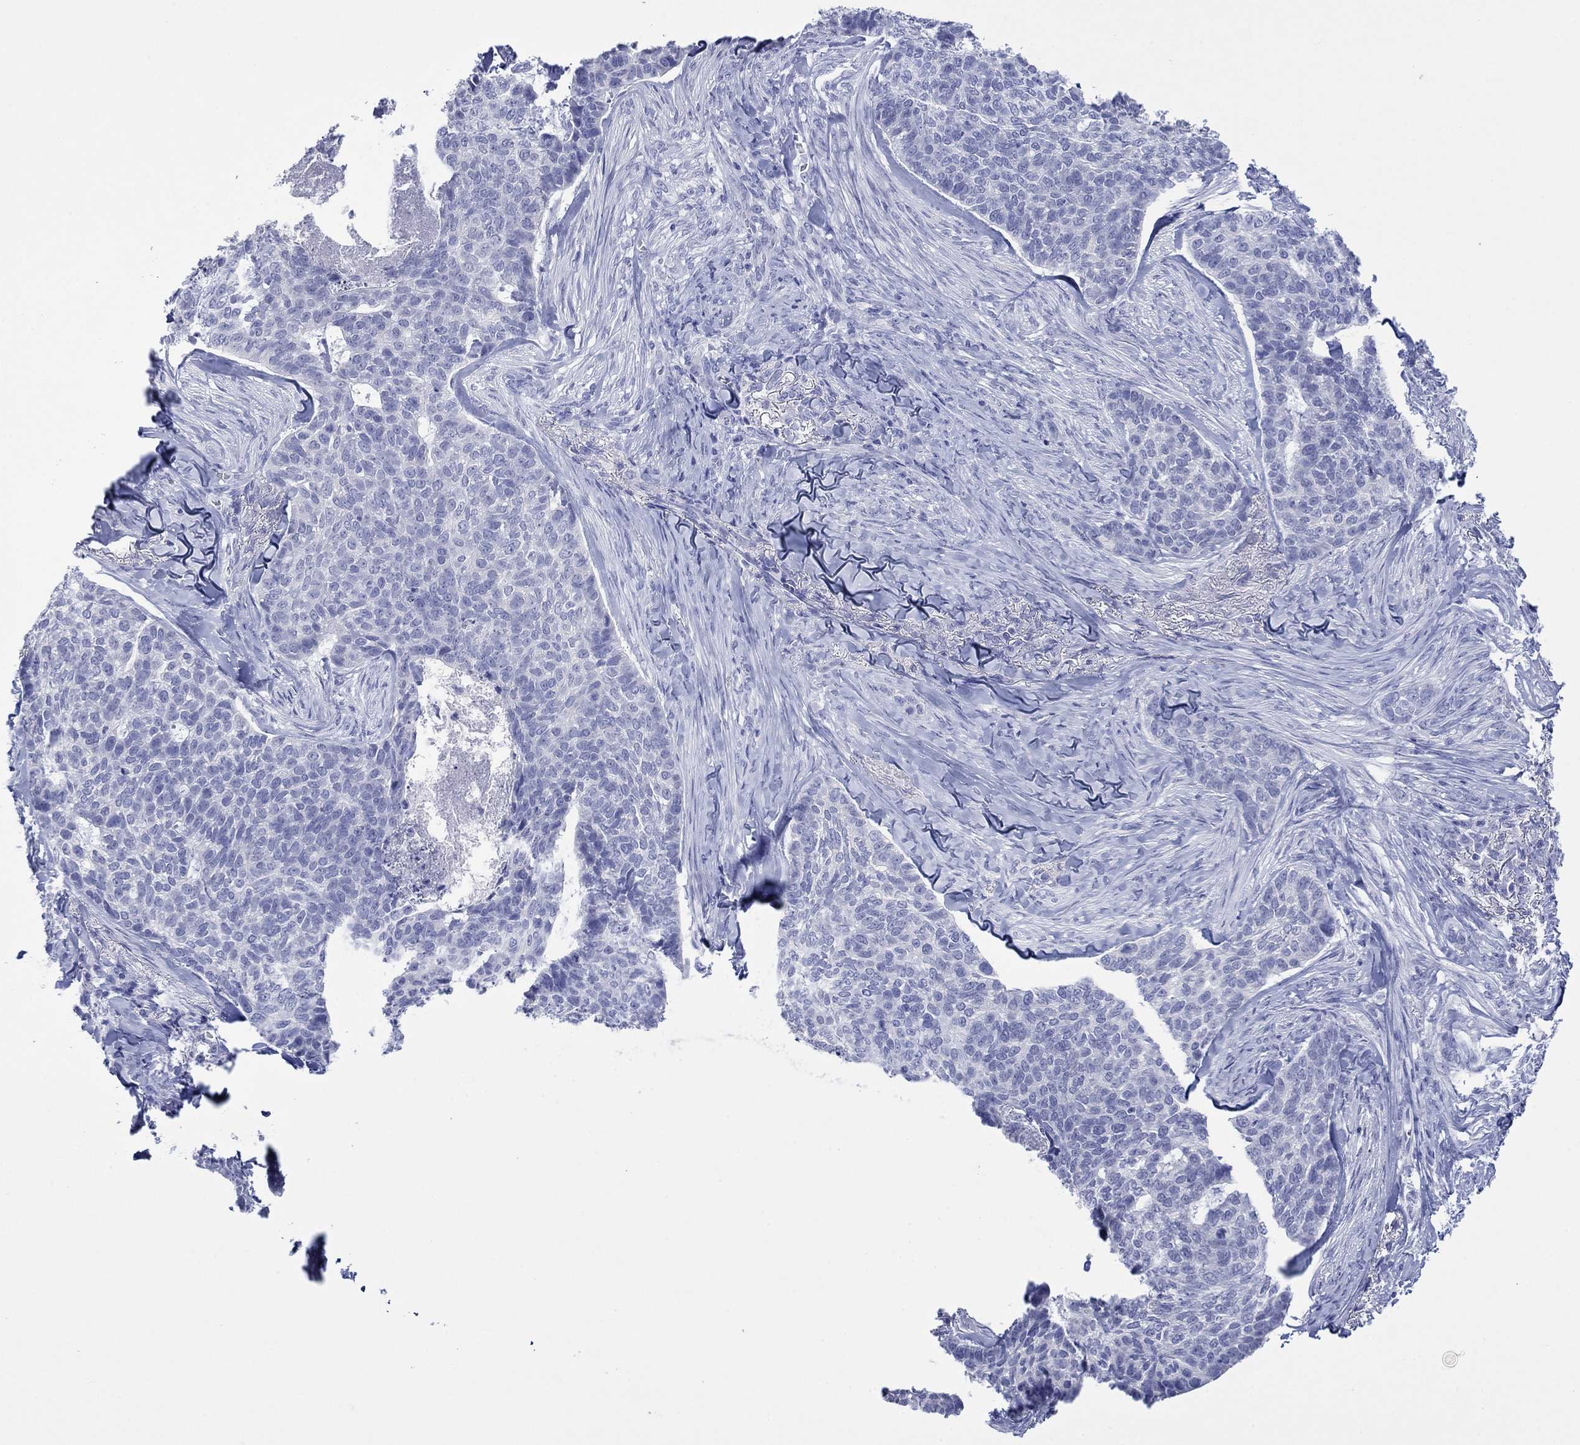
{"staining": {"intensity": "negative", "quantity": "none", "location": "none"}, "tissue": "skin cancer", "cell_type": "Tumor cells", "image_type": "cancer", "snomed": [{"axis": "morphology", "description": "Basal cell carcinoma"}, {"axis": "topography", "description": "Skin"}], "caption": "A micrograph of human skin basal cell carcinoma is negative for staining in tumor cells. The staining is performed using DAB brown chromogen with nuclei counter-stained in using hematoxylin.", "gene": "MLANA", "patient": {"sex": "female", "age": 69}}